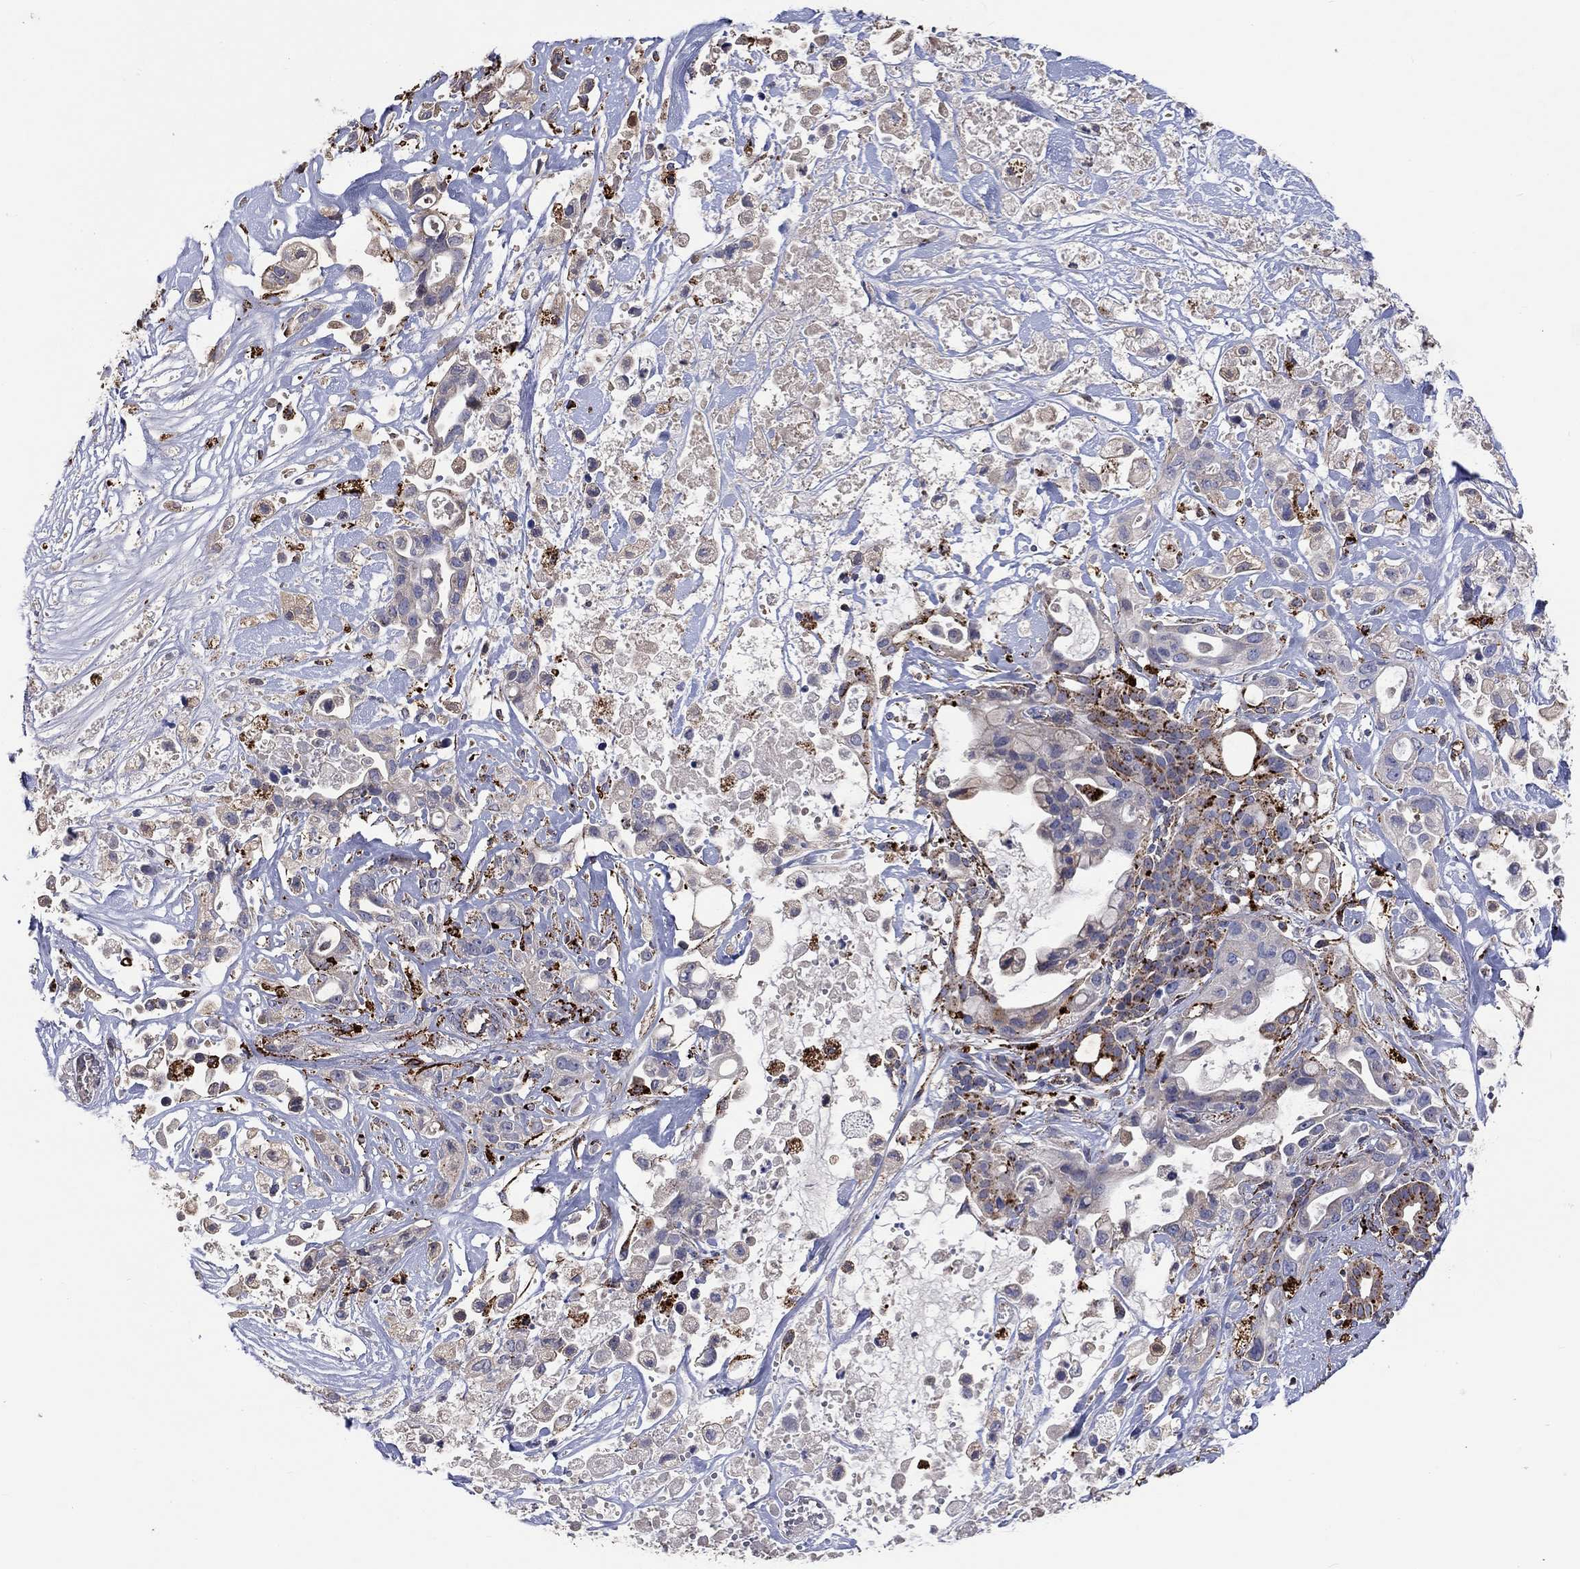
{"staining": {"intensity": "strong", "quantity": "<25%", "location": "cytoplasmic/membranous"}, "tissue": "pancreatic cancer", "cell_type": "Tumor cells", "image_type": "cancer", "snomed": [{"axis": "morphology", "description": "Adenocarcinoma, NOS"}, {"axis": "topography", "description": "Pancreas"}], "caption": "An image of adenocarcinoma (pancreatic) stained for a protein reveals strong cytoplasmic/membranous brown staining in tumor cells.", "gene": "CTSB", "patient": {"sex": "male", "age": 44}}